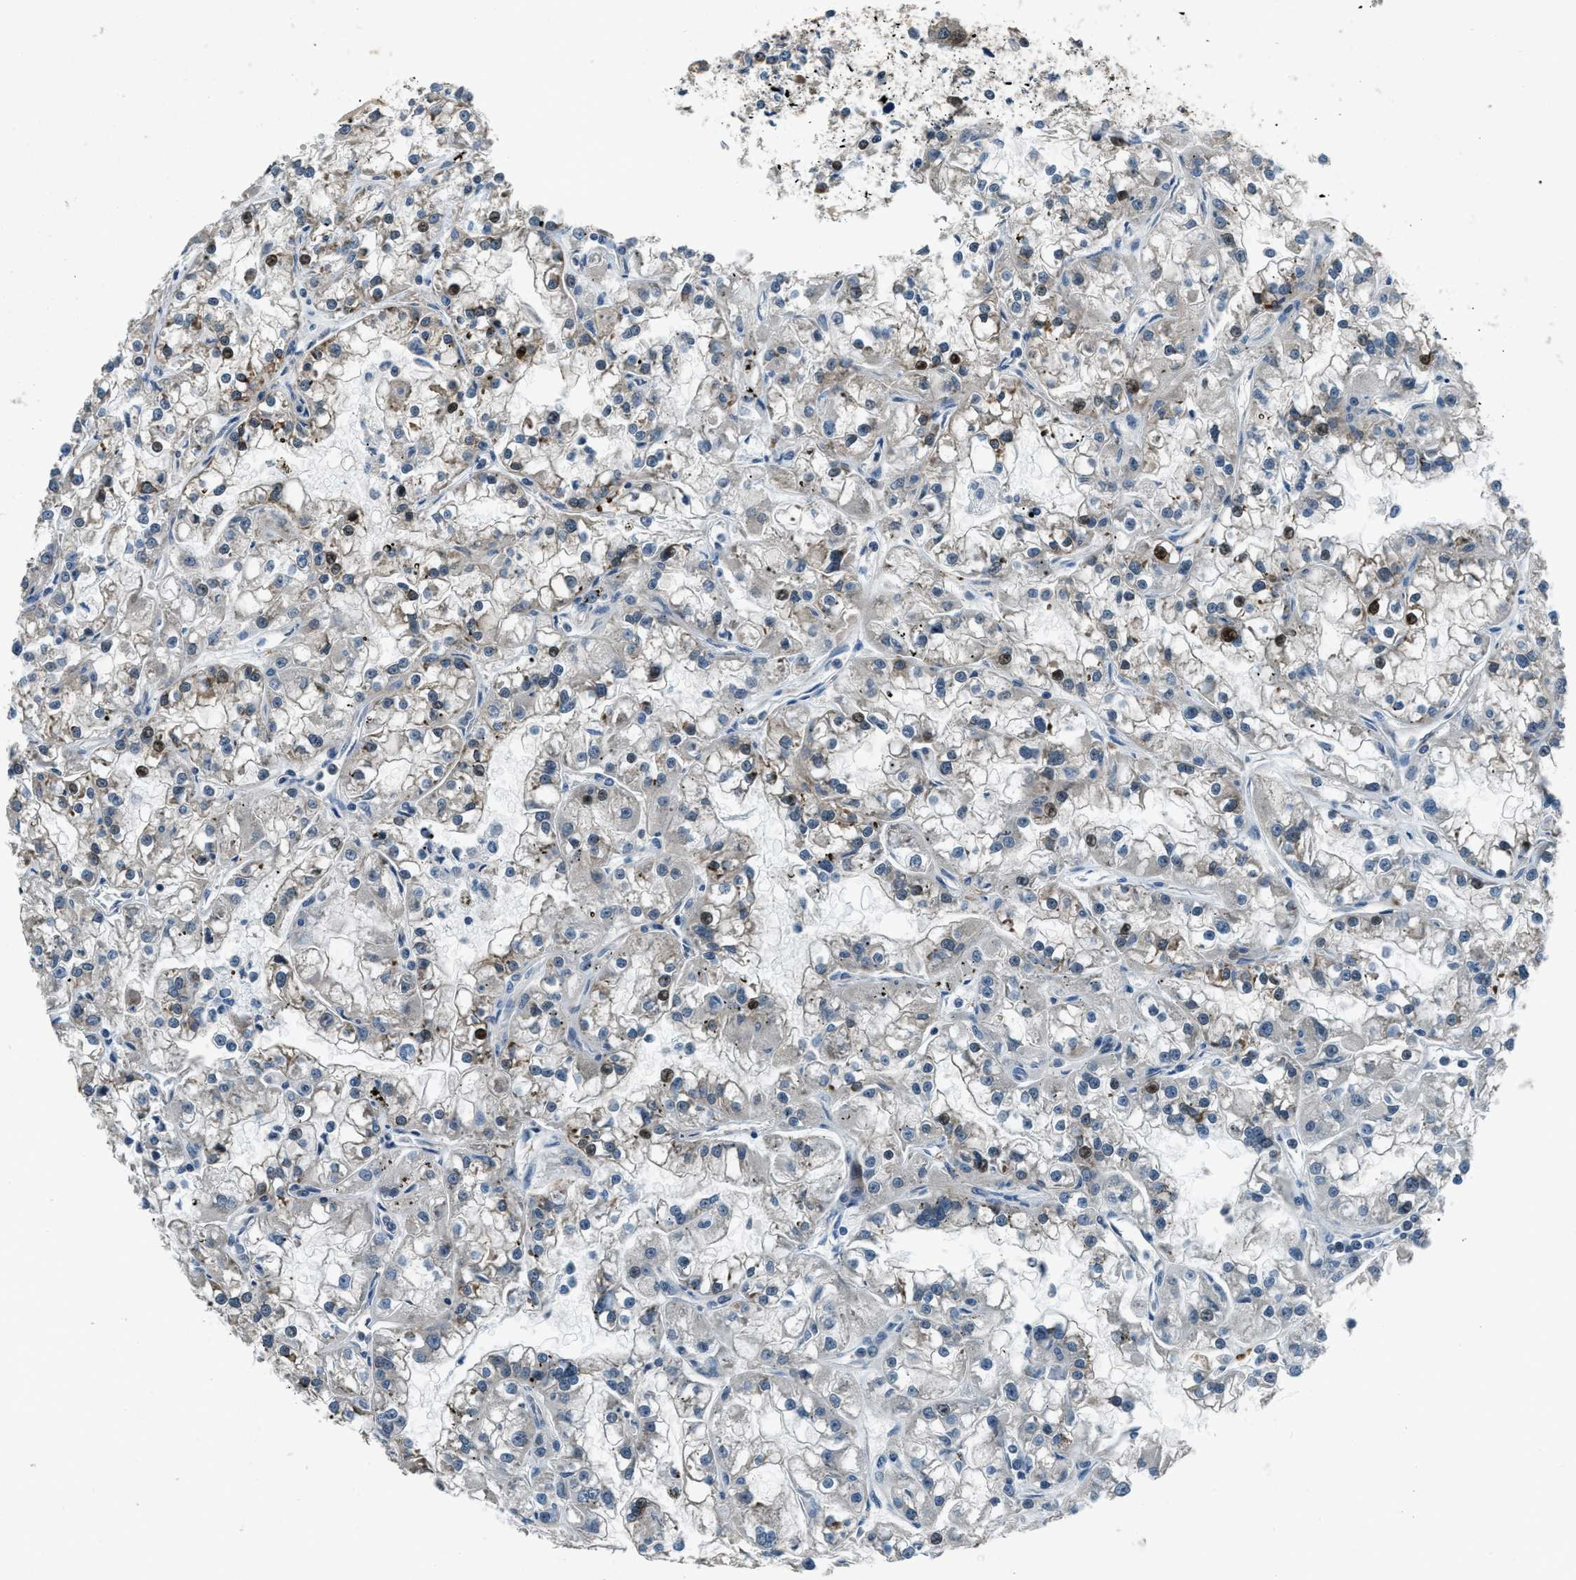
{"staining": {"intensity": "strong", "quantity": "<25%", "location": "nuclear"}, "tissue": "renal cancer", "cell_type": "Tumor cells", "image_type": "cancer", "snomed": [{"axis": "morphology", "description": "Adenocarcinoma, NOS"}, {"axis": "topography", "description": "Kidney"}], "caption": "High-power microscopy captured an immunohistochemistry (IHC) photomicrograph of renal adenocarcinoma, revealing strong nuclear staining in approximately <25% of tumor cells.", "gene": "NUDCD3", "patient": {"sex": "female", "age": 52}}